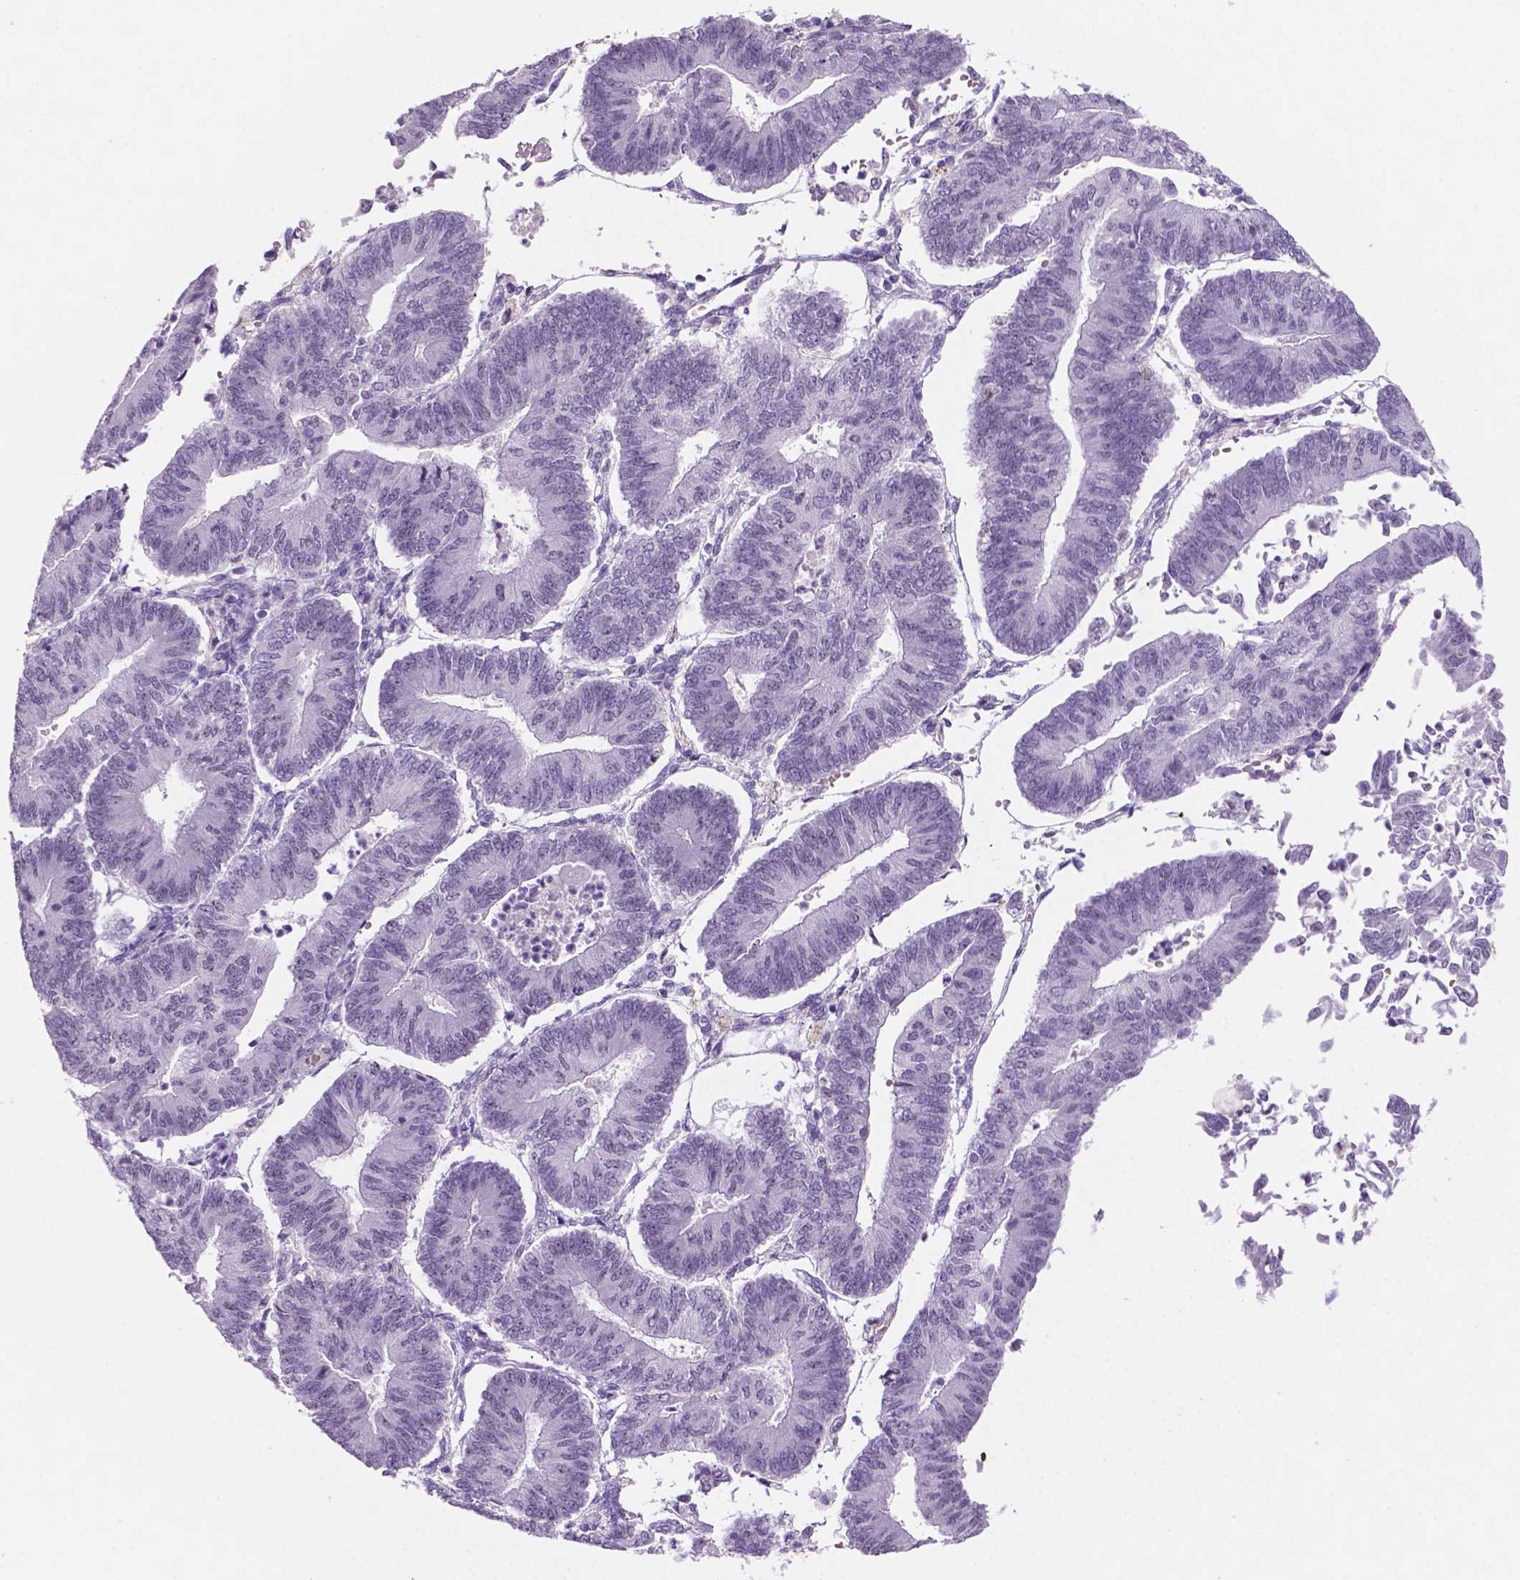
{"staining": {"intensity": "negative", "quantity": "none", "location": "none"}, "tissue": "endometrial cancer", "cell_type": "Tumor cells", "image_type": "cancer", "snomed": [{"axis": "morphology", "description": "Adenocarcinoma, NOS"}, {"axis": "topography", "description": "Endometrium"}], "caption": "DAB immunohistochemical staining of endometrial cancer displays no significant expression in tumor cells.", "gene": "C18orf21", "patient": {"sex": "female", "age": 65}}